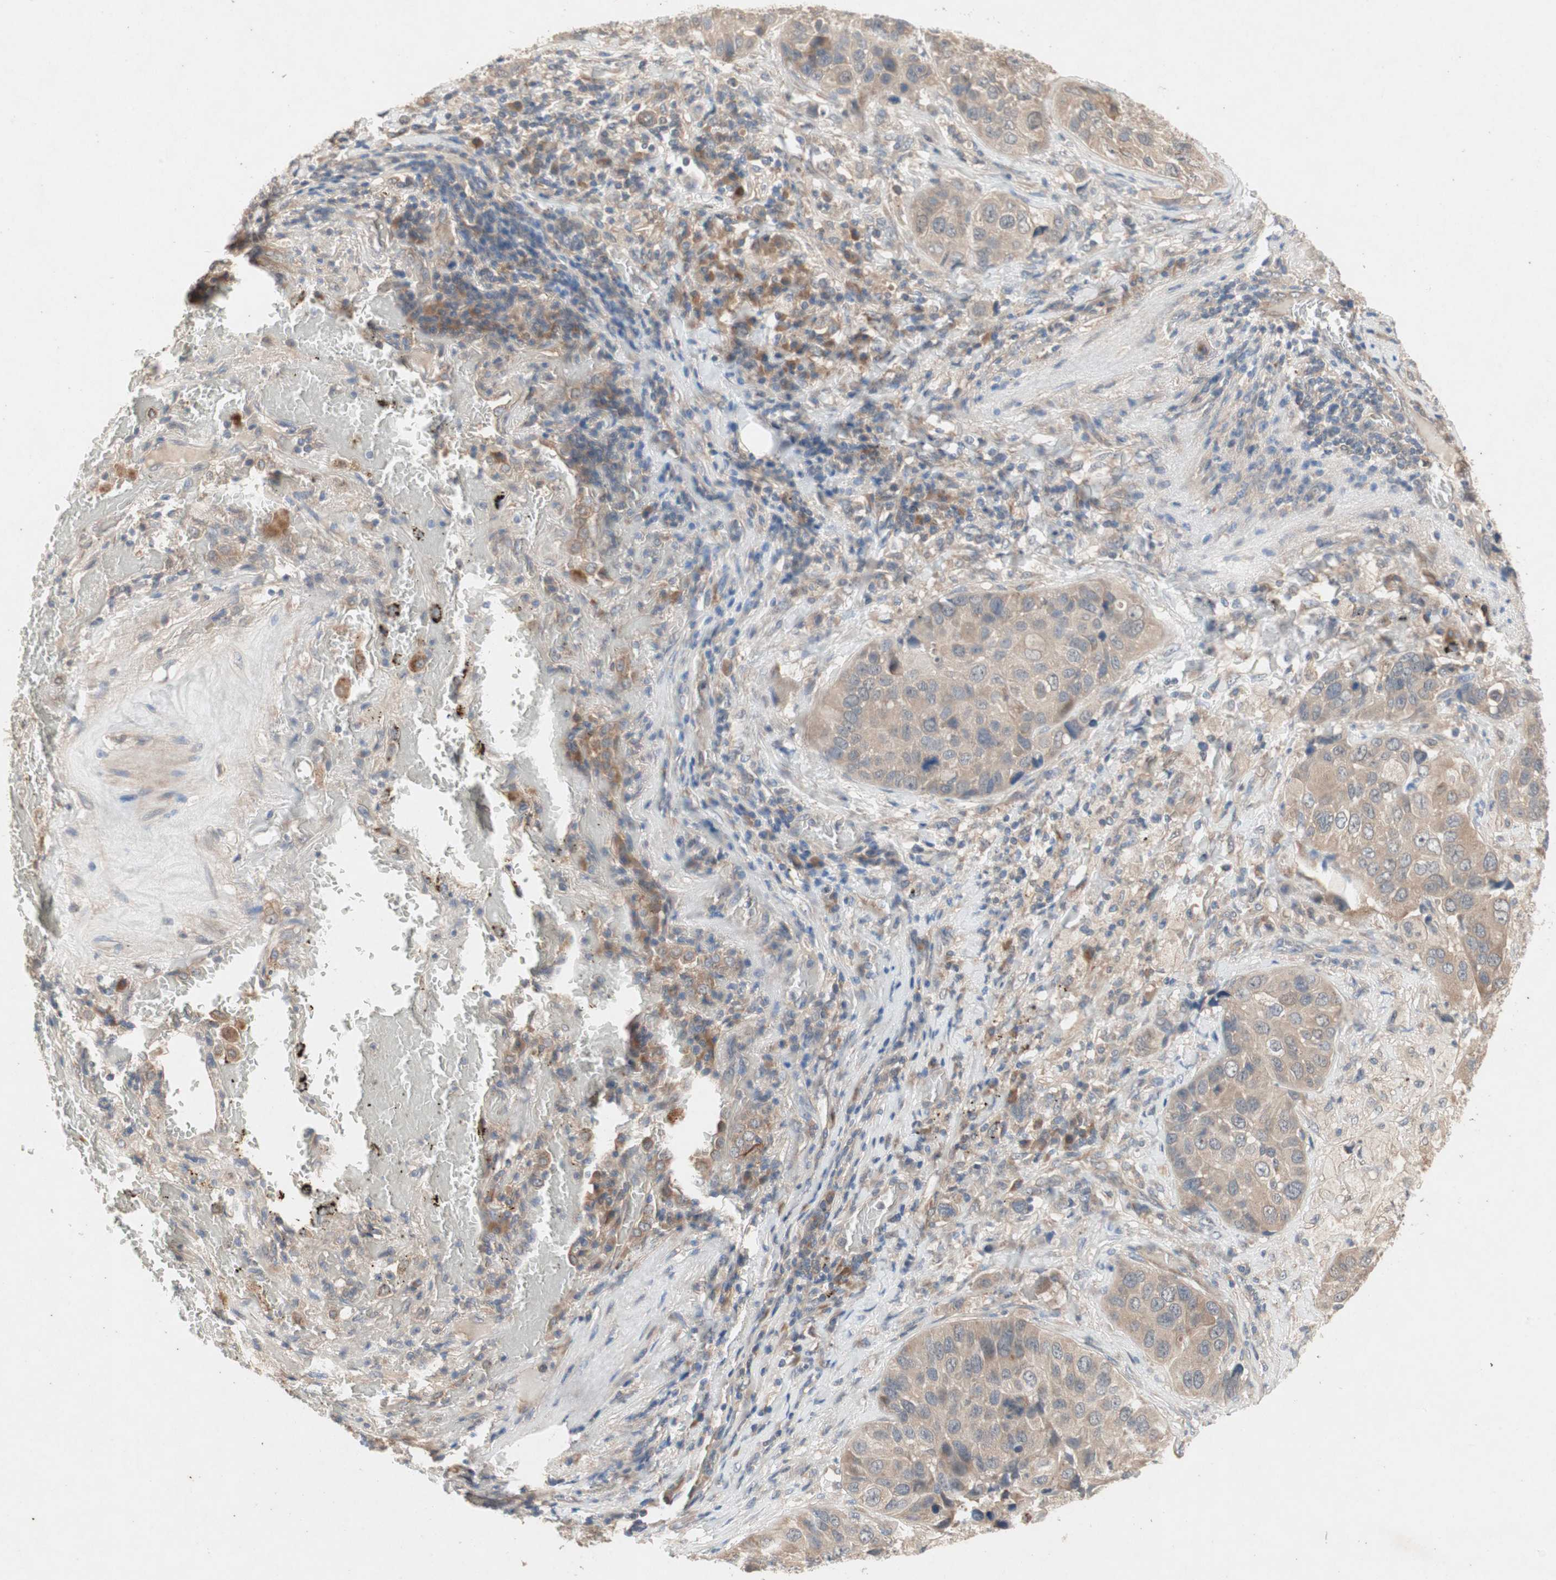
{"staining": {"intensity": "moderate", "quantity": ">75%", "location": "cytoplasmic/membranous"}, "tissue": "lung cancer", "cell_type": "Tumor cells", "image_type": "cancer", "snomed": [{"axis": "morphology", "description": "Squamous cell carcinoma, NOS"}, {"axis": "topography", "description": "Lung"}], "caption": "IHC photomicrograph of neoplastic tissue: human lung cancer (squamous cell carcinoma) stained using immunohistochemistry reveals medium levels of moderate protein expression localized specifically in the cytoplasmic/membranous of tumor cells, appearing as a cytoplasmic/membranous brown color.", "gene": "NCLN", "patient": {"sex": "male", "age": 57}}